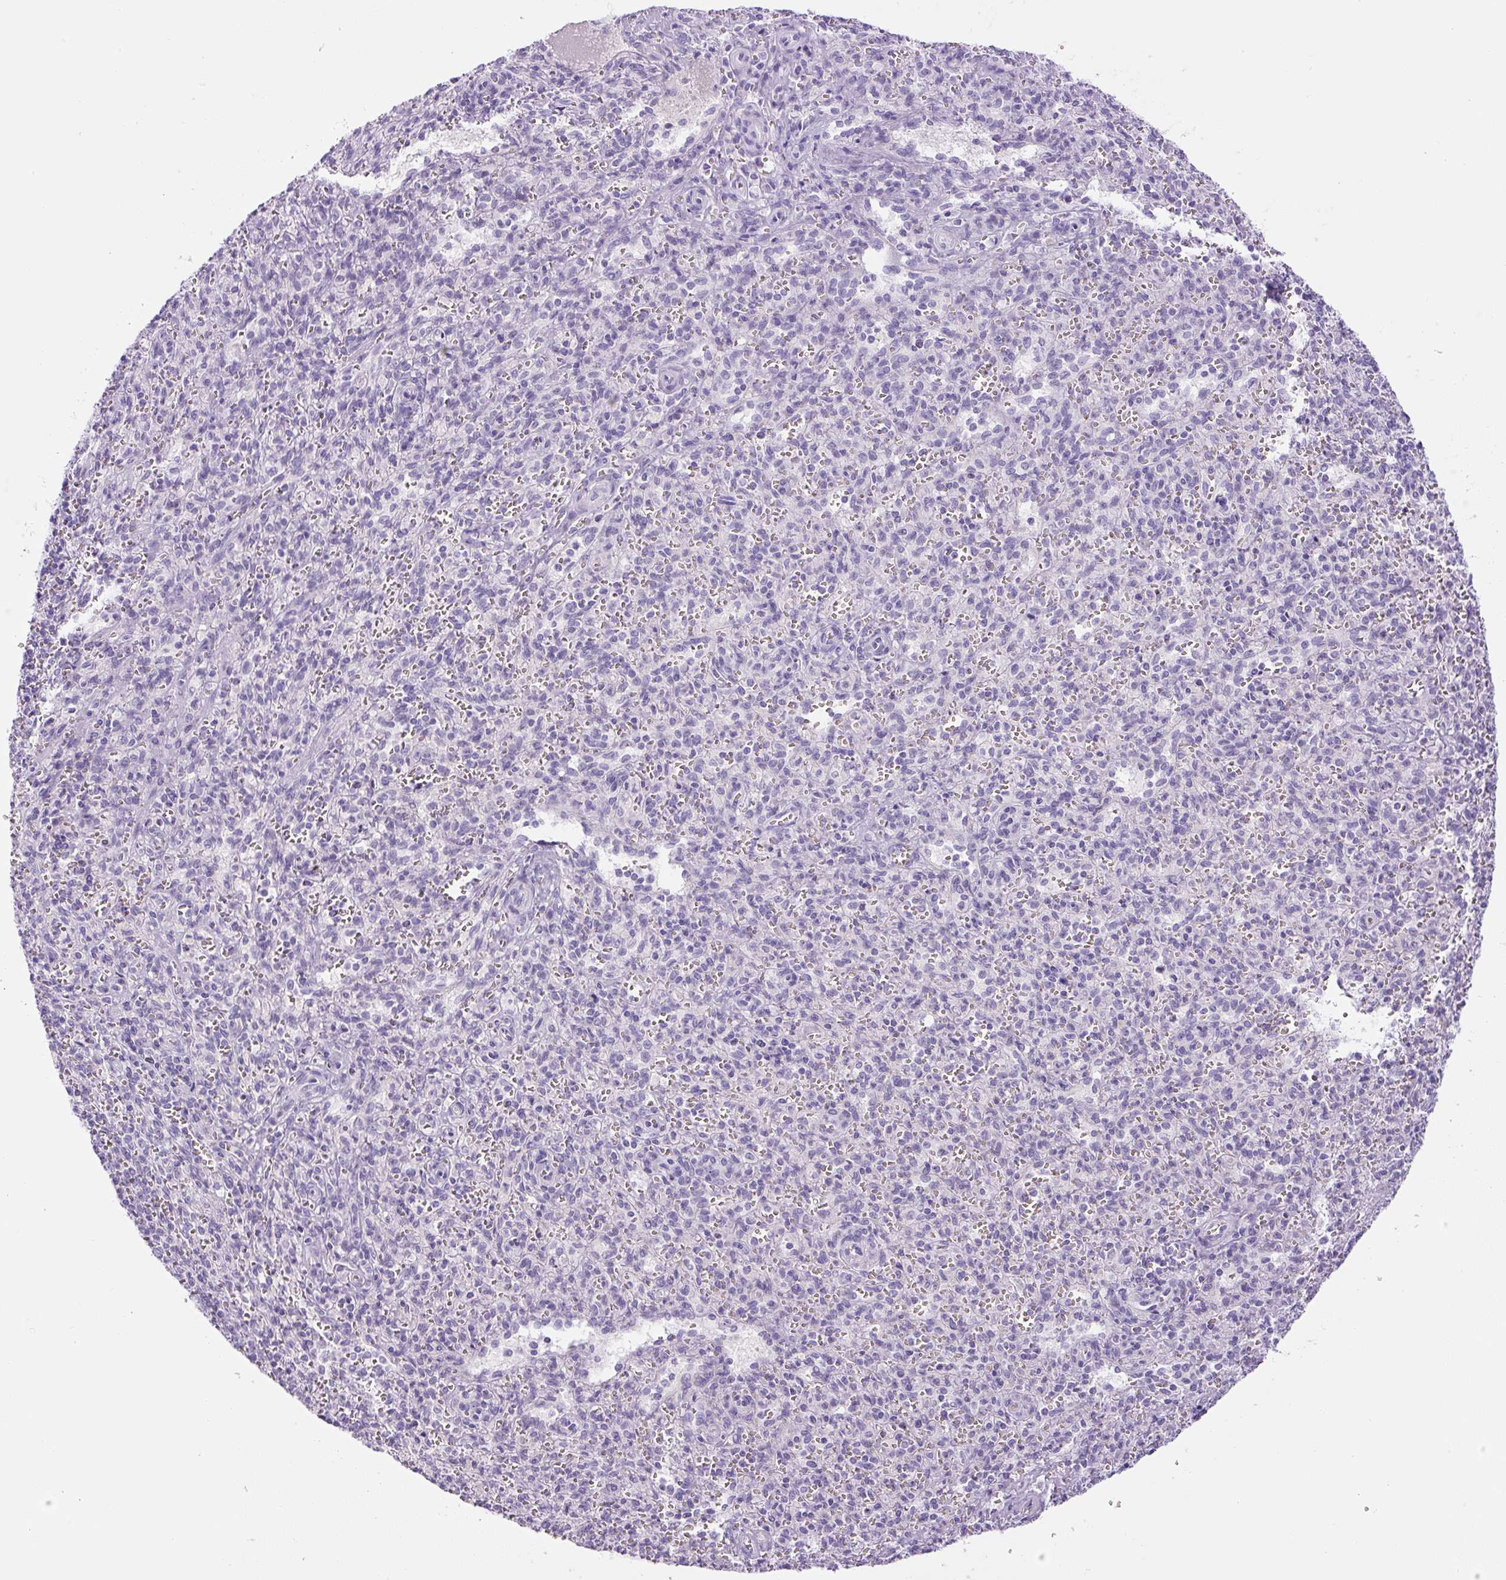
{"staining": {"intensity": "negative", "quantity": "none", "location": "none"}, "tissue": "spleen", "cell_type": "Cells in red pulp", "image_type": "normal", "snomed": [{"axis": "morphology", "description": "Normal tissue, NOS"}, {"axis": "topography", "description": "Spleen"}], "caption": "Cells in red pulp are negative for protein expression in normal human spleen. (DAB (3,3'-diaminobenzidine) immunohistochemistry, high magnification).", "gene": "RSPO4", "patient": {"sex": "female", "age": 26}}